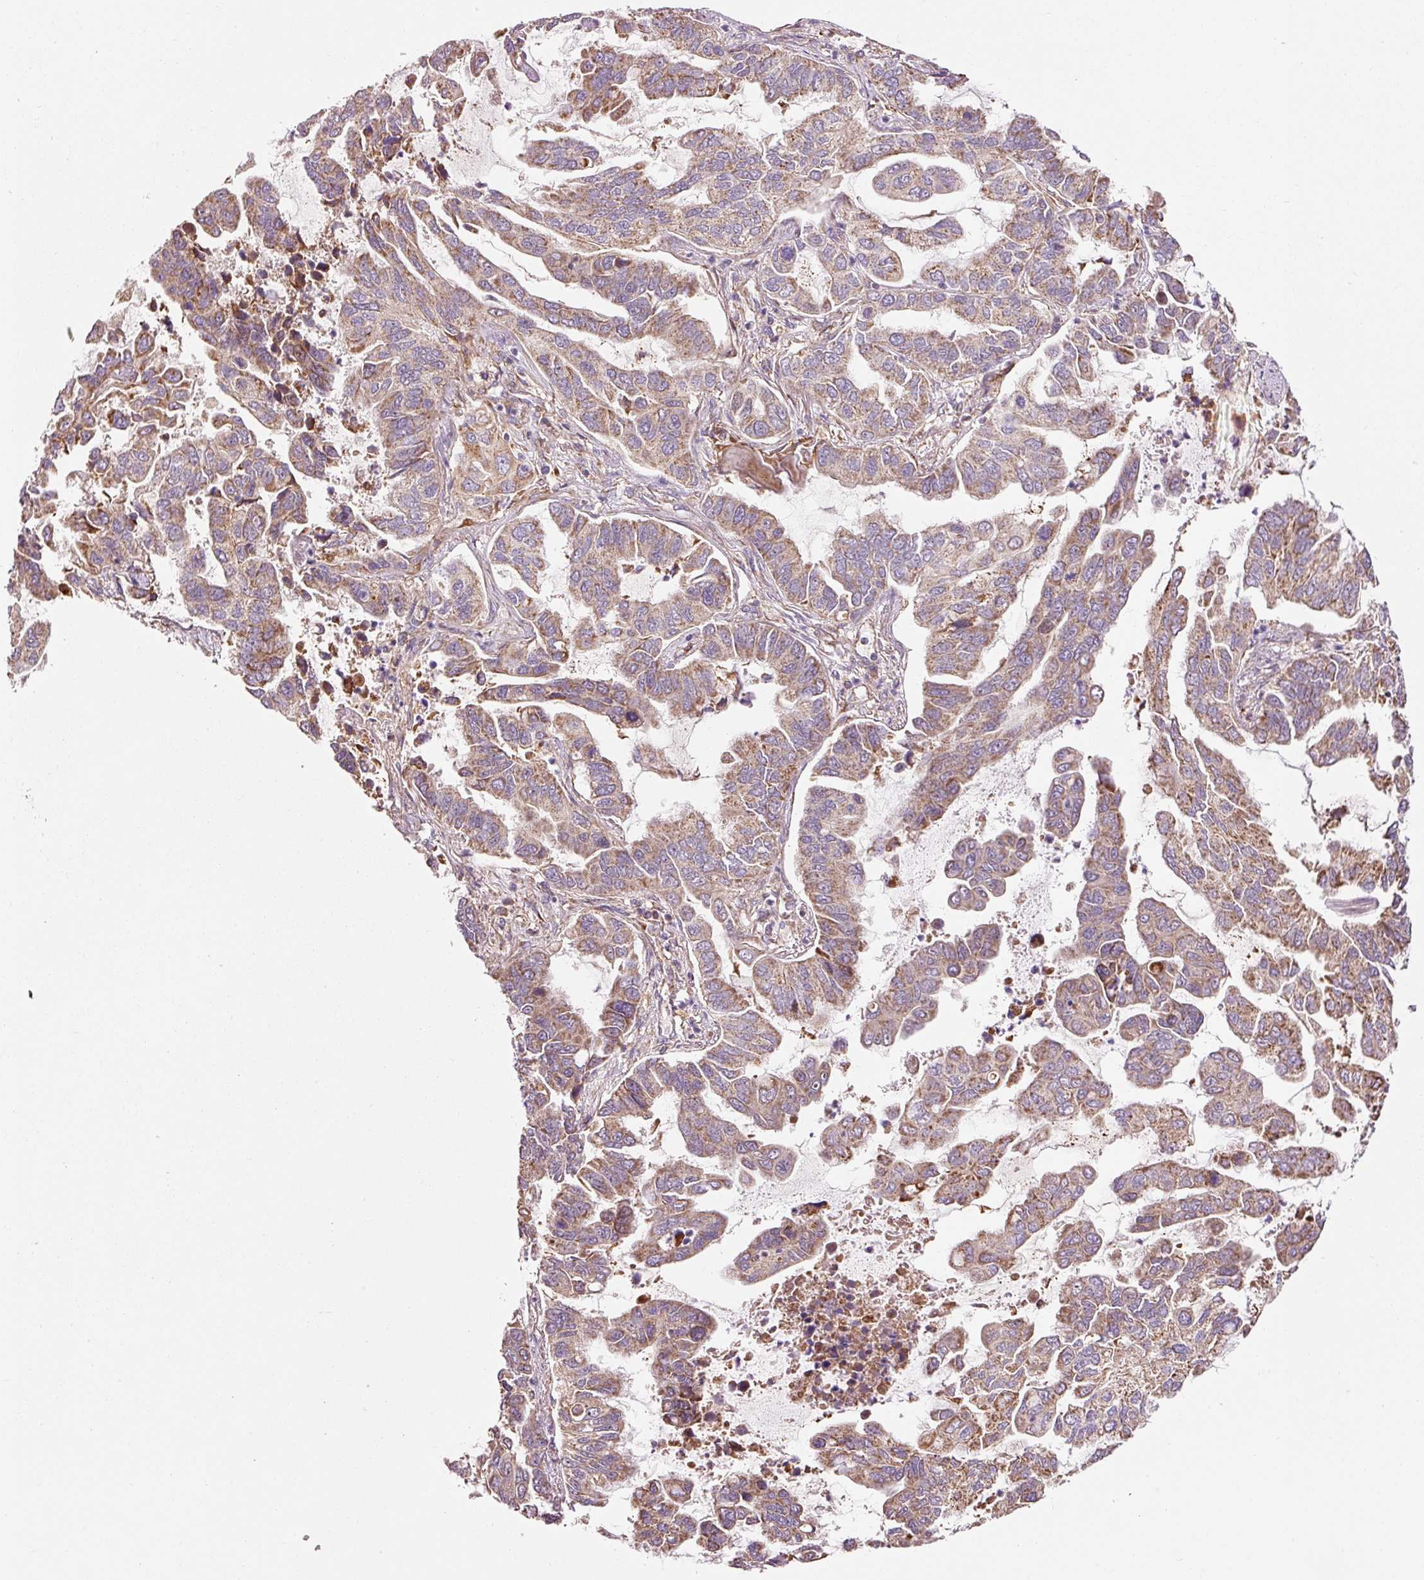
{"staining": {"intensity": "moderate", "quantity": ">75%", "location": "cytoplasmic/membranous"}, "tissue": "lung cancer", "cell_type": "Tumor cells", "image_type": "cancer", "snomed": [{"axis": "morphology", "description": "Adenocarcinoma, NOS"}, {"axis": "topography", "description": "Lung"}], "caption": "This micrograph exhibits IHC staining of lung adenocarcinoma, with medium moderate cytoplasmic/membranous positivity in approximately >75% of tumor cells.", "gene": "ISCU", "patient": {"sex": "male", "age": 64}}